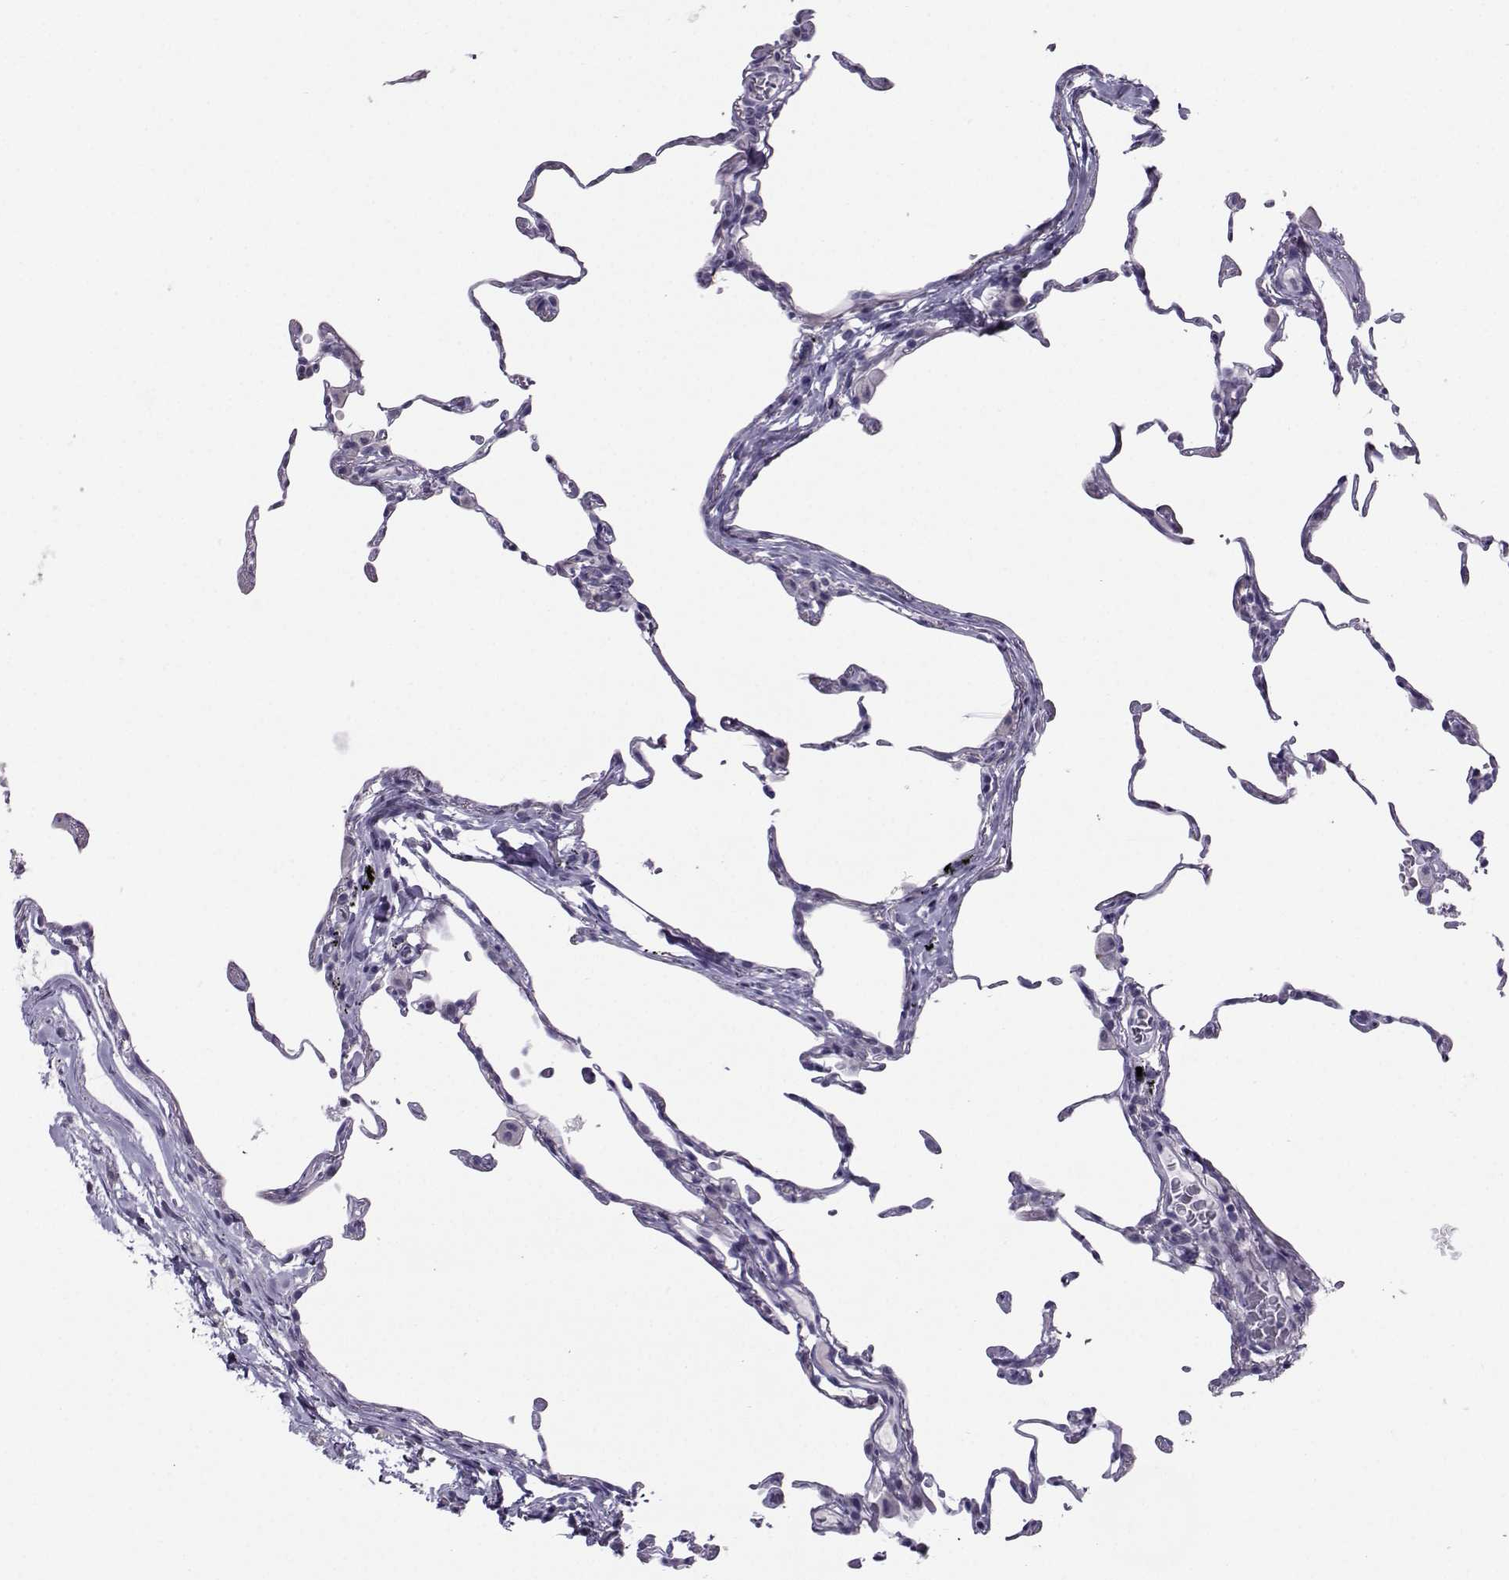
{"staining": {"intensity": "negative", "quantity": "none", "location": "none"}, "tissue": "lung", "cell_type": "Alveolar cells", "image_type": "normal", "snomed": [{"axis": "morphology", "description": "Normal tissue, NOS"}, {"axis": "topography", "description": "Lung"}], "caption": "This is a image of IHC staining of normal lung, which shows no expression in alveolar cells.", "gene": "PGK1", "patient": {"sex": "female", "age": 57}}